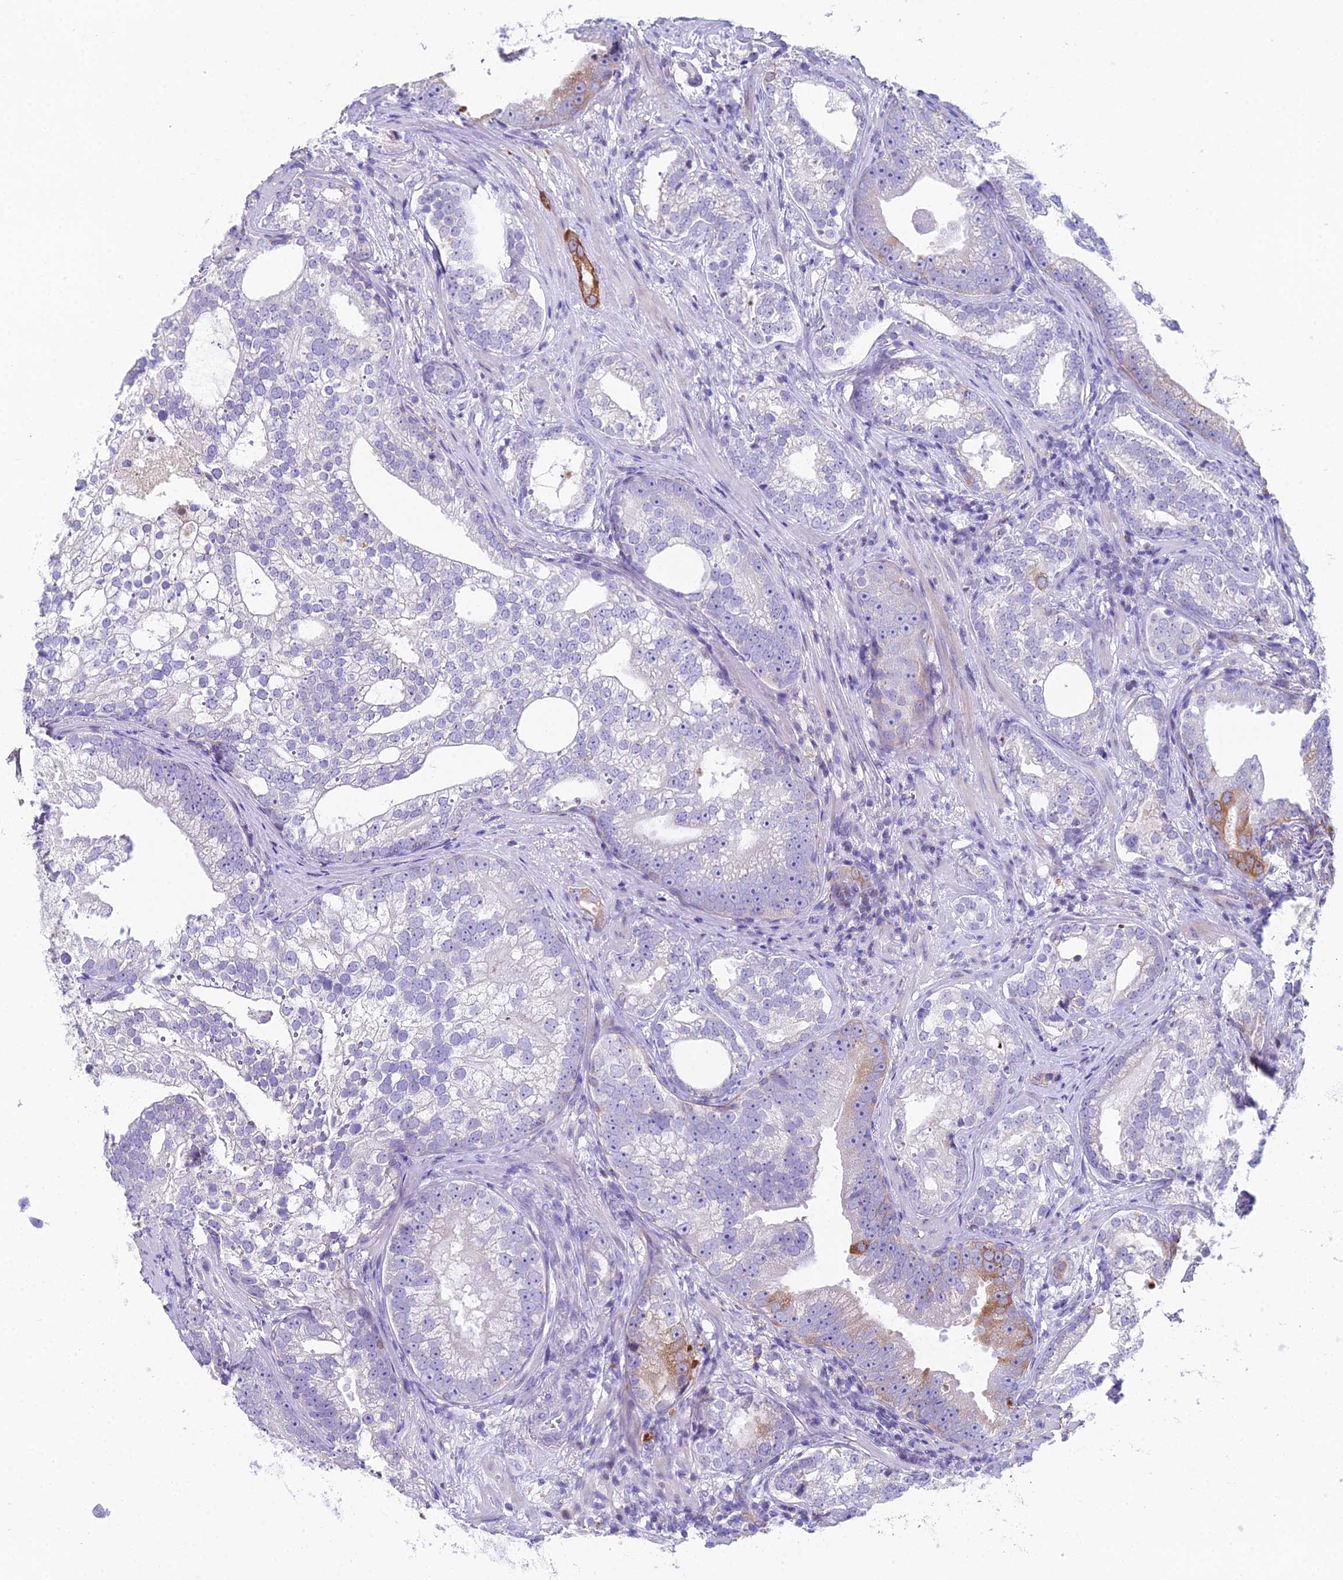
{"staining": {"intensity": "moderate", "quantity": "<25%", "location": "cytoplasmic/membranous"}, "tissue": "prostate cancer", "cell_type": "Tumor cells", "image_type": "cancer", "snomed": [{"axis": "morphology", "description": "Adenocarcinoma, High grade"}, {"axis": "topography", "description": "Prostate"}], "caption": "Prostate high-grade adenocarcinoma was stained to show a protein in brown. There is low levels of moderate cytoplasmic/membranous expression in about <25% of tumor cells. The staining was performed using DAB to visualize the protein expression in brown, while the nuclei were stained in blue with hematoxylin (Magnification: 20x).", "gene": "CC2D2A", "patient": {"sex": "male", "age": 75}}